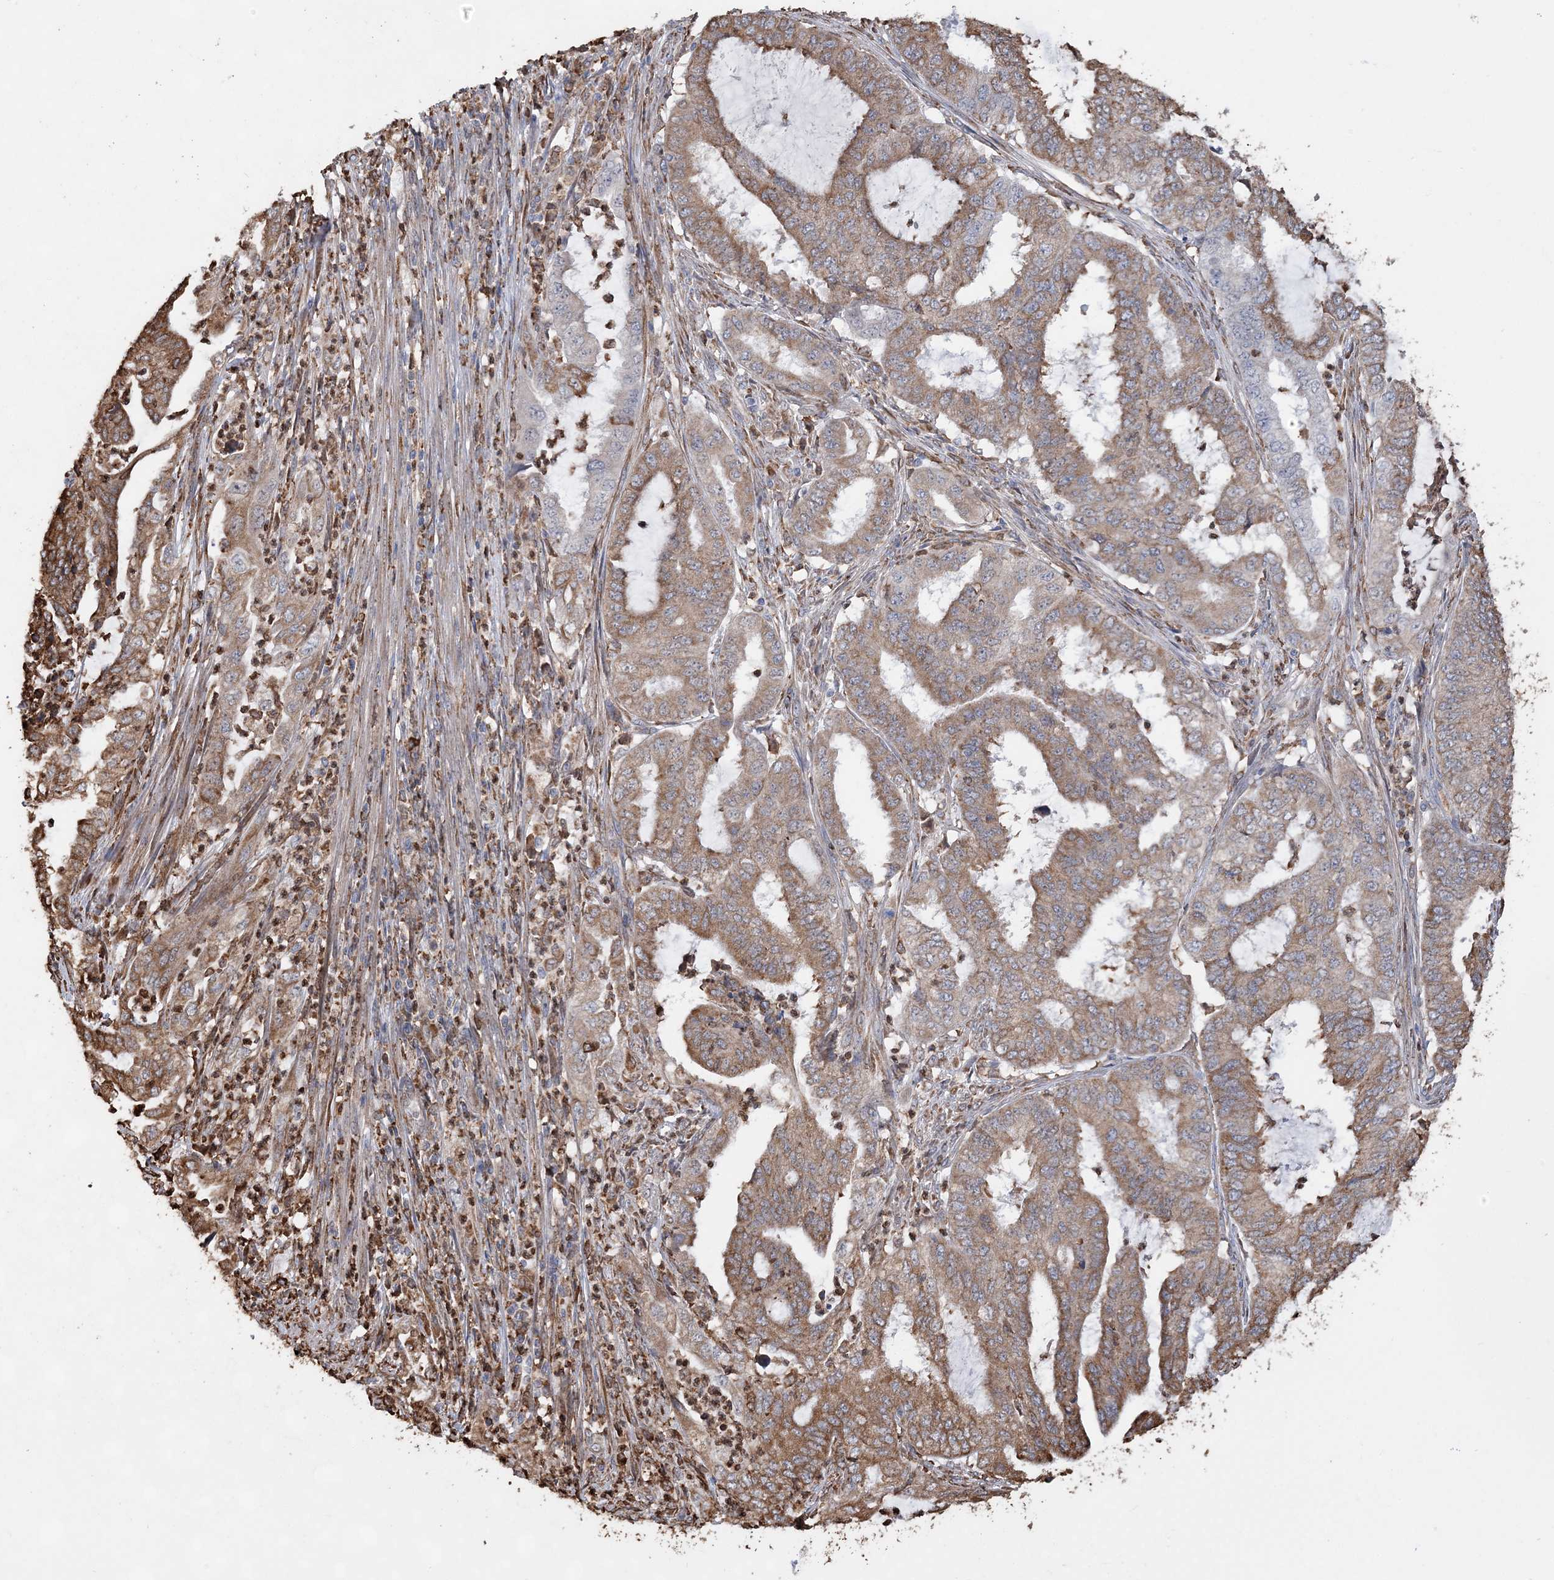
{"staining": {"intensity": "moderate", "quantity": "25%-75%", "location": "cytoplasmic/membranous"}, "tissue": "endometrial cancer", "cell_type": "Tumor cells", "image_type": "cancer", "snomed": [{"axis": "morphology", "description": "Adenocarcinoma, NOS"}, {"axis": "topography", "description": "Endometrium"}], "caption": "Brown immunohistochemical staining in human endometrial cancer (adenocarcinoma) exhibits moderate cytoplasmic/membranous expression in about 25%-75% of tumor cells.", "gene": "WDR12", "patient": {"sex": "female", "age": 51}}